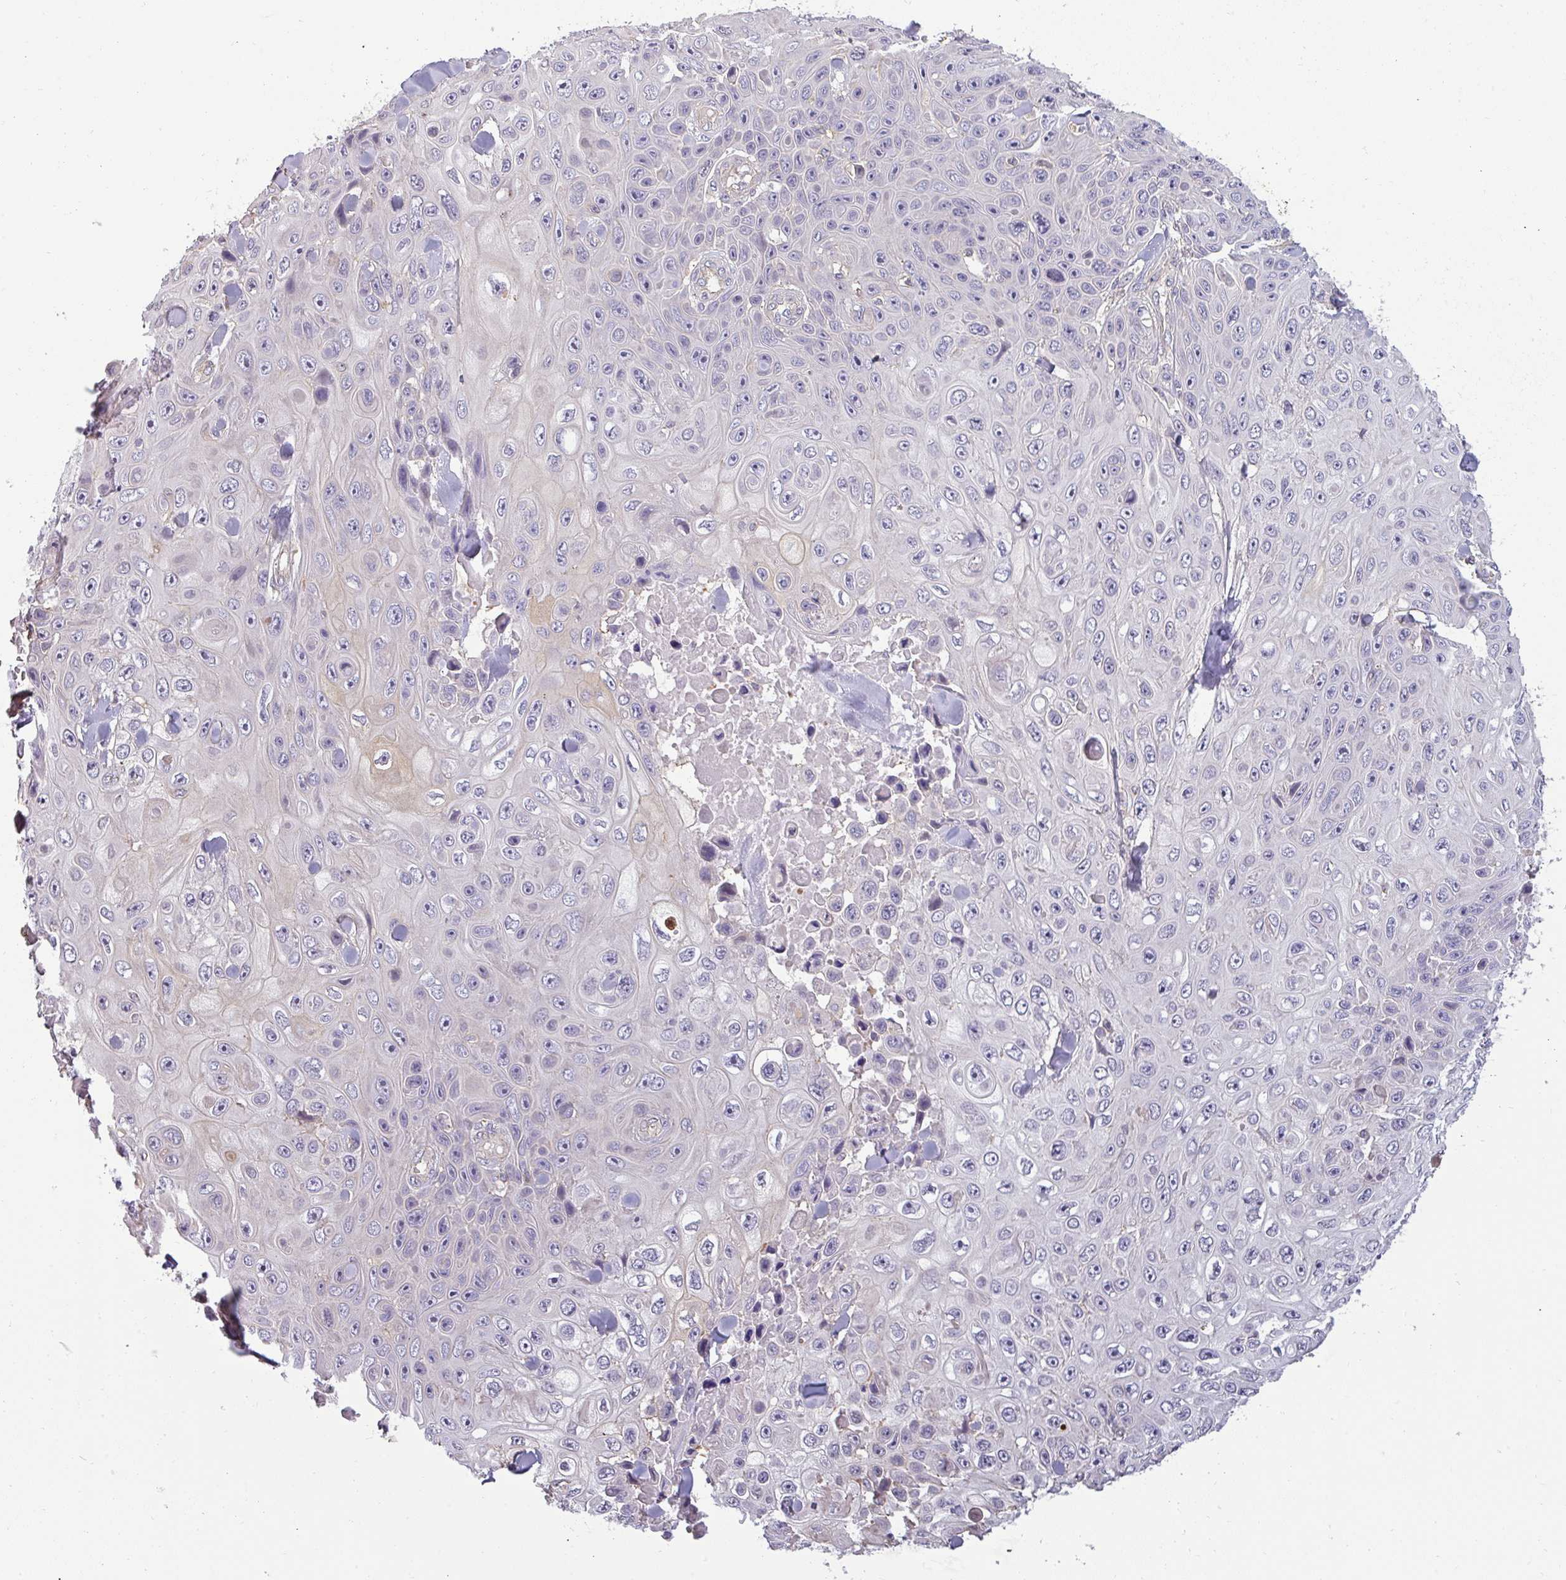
{"staining": {"intensity": "negative", "quantity": "none", "location": "none"}, "tissue": "skin cancer", "cell_type": "Tumor cells", "image_type": "cancer", "snomed": [{"axis": "morphology", "description": "Squamous cell carcinoma, NOS"}, {"axis": "topography", "description": "Skin"}], "caption": "Immunohistochemical staining of human skin squamous cell carcinoma reveals no significant staining in tumor cells.", "gene": "ZNF835", "patient": {"sex": "male", "age": 82}}